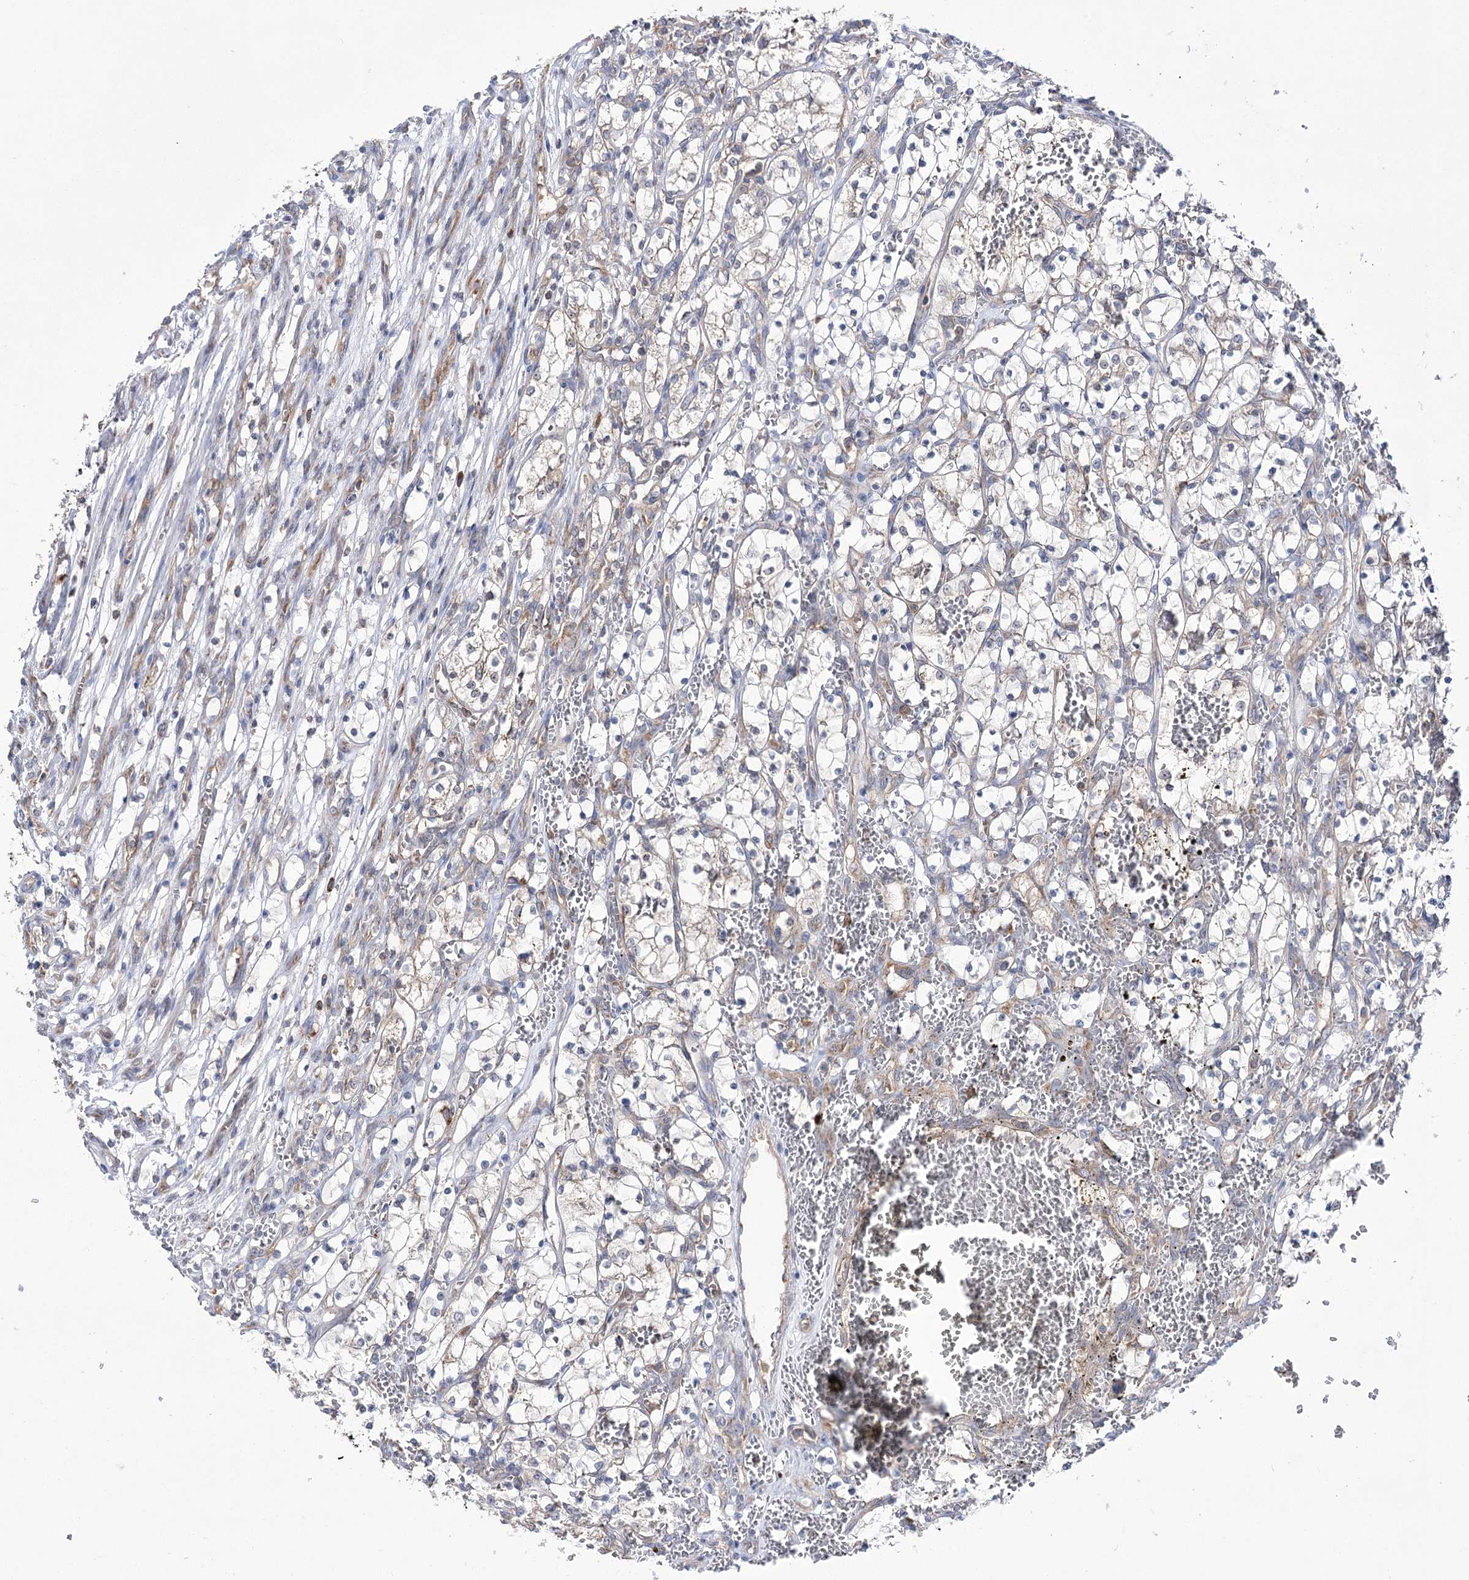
{"staining": {"intensity": "negative", "quantity": "none", "location": "none"}, "tissue": "renal cancer", "cell_type": "Tumor cells", "image_type": "cancer", "snomed": [{"axis": "morphology", "description": "Adenocarcinoma, NOS"}, {"axis": "topography", "description": "Kidney"}], "caption": "Tumor cells show no significant protein positivity in renal adenocarcinoma.", "gene": "ZNF622", "patient": {"sex": "female", "age": 69}}